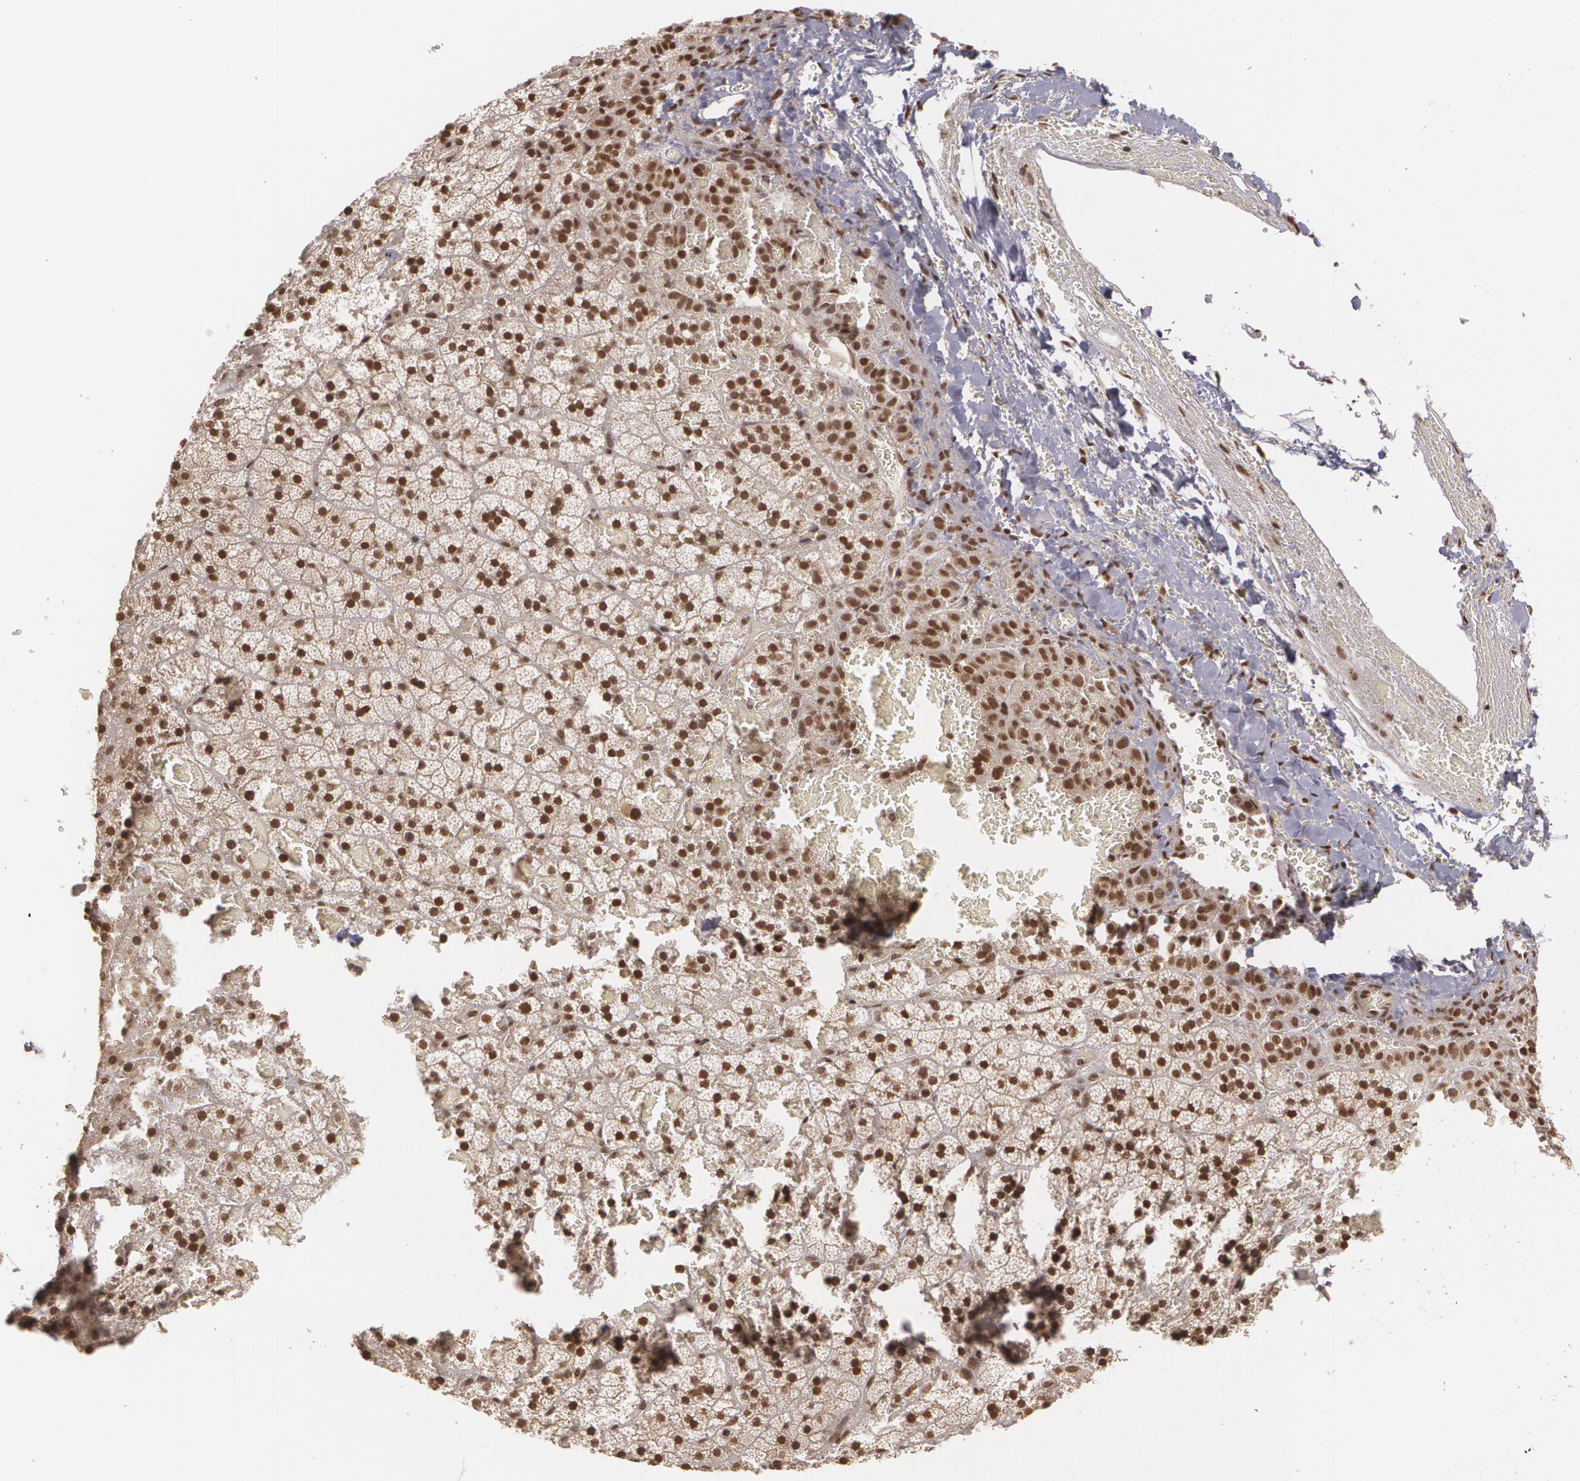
{"staining": {"intensity": "strong", "quantity": ">75%", "location": "nuclear"}, "tissue": "adrenal gland", "cell_type": "Glandular cells", "image_type": "normal", "snomed": [{"axis": "morphology", "description": "Normal tissue, NOS"}, {"axis": "topography", "description": "Adrenal gland"}], "caption": "An image of adrenal gland stained for a protein demonstrates strong nuclear brown staining in glandular cells. The protein is shown in brown color, while the nuclei are stained blue.", "gene": "RXRB", "patient": {"sex": "male", "age": 35}}